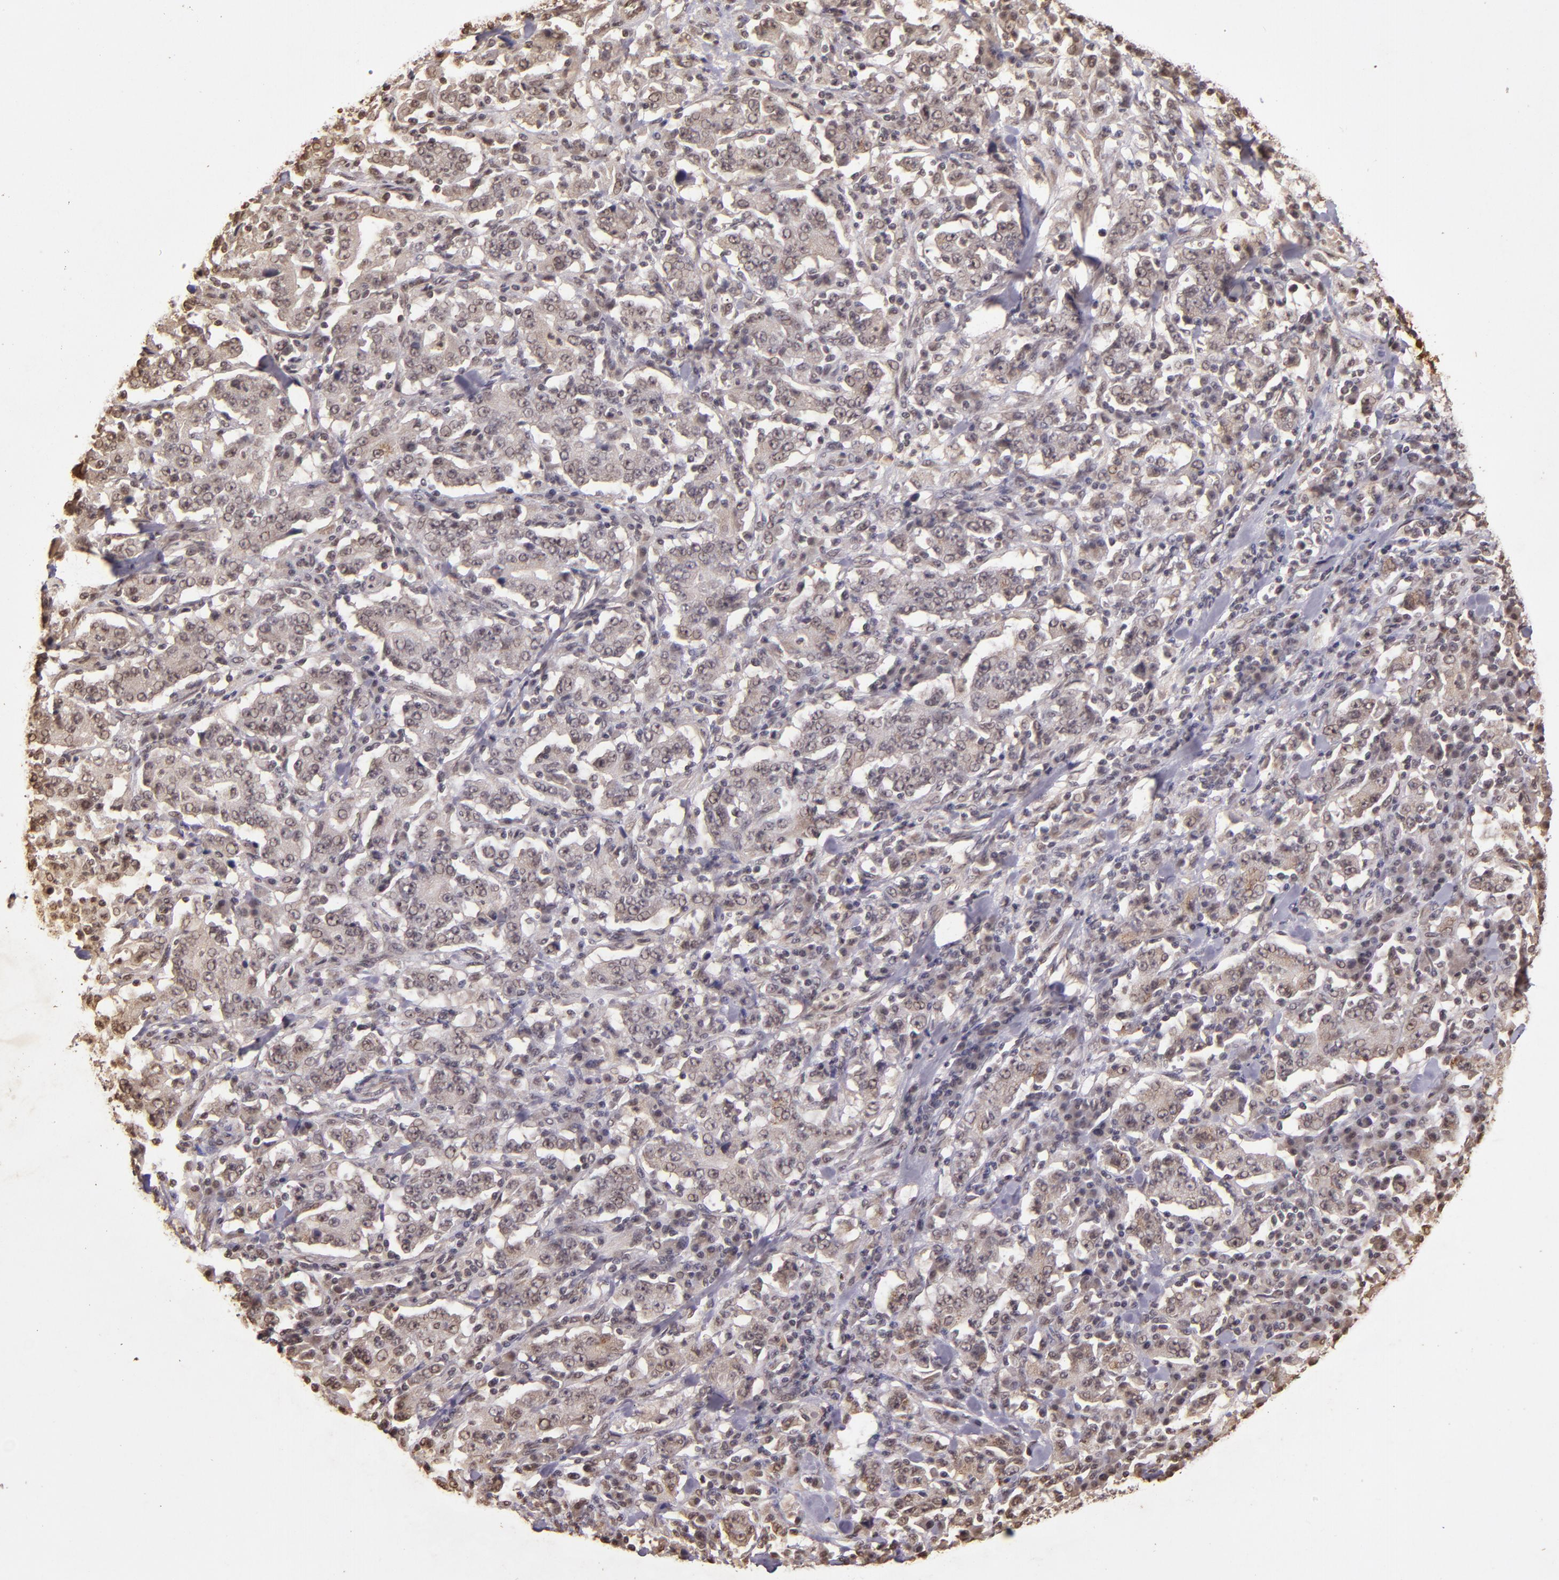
{"staining": {"intensity": "weak", "quantity": ">75%", "location": "cytoplasmic/membranous,nuclear"}, "tissue": "stomach cancer", "cell_type": "Tumor cells", "image_type": "cancer", "snomed": [{"axis": "morphology", "description": "Normal tissue, NOS"}, {"axis": "morphology", "description": "Adenocarcinoma, NOS"}, {"axis": "topography", "description": "Stomach, upper"}, {"axis": "topography", "description": "Stomach"}], "caption": "Immunohistochemical staining of human stomach cancer reveals weak cytoplasmic/membranous and nuclear protein expression in approximately >75% of tumor cells.", "gene": "CUL1", "patient": {"sex": "male", "age": 59}}